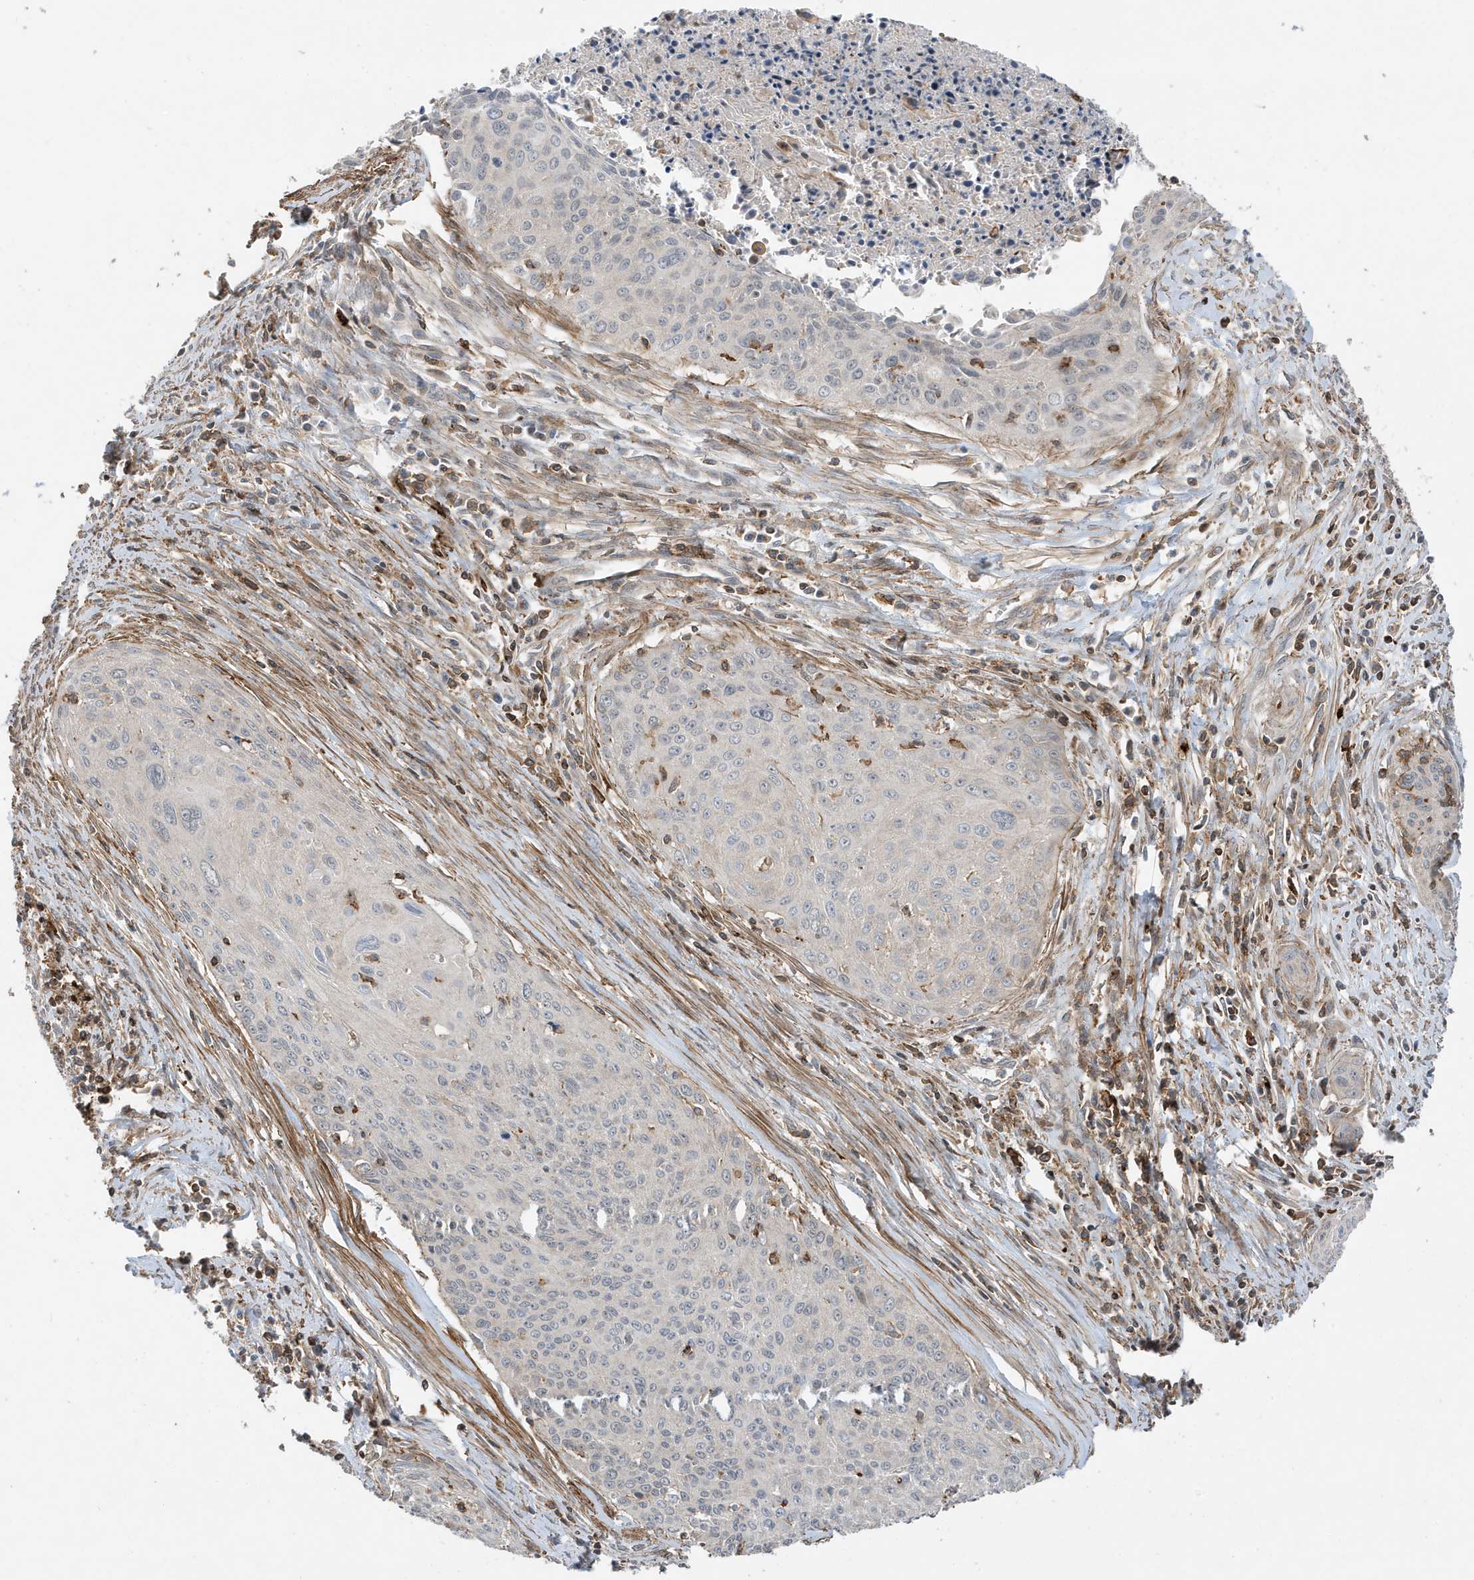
{"staining": {"intensity": "negative", "quantity": "none", "location": "none"}, "tissue": "cervical cancer", "cell_type": "Tumor cells", "image_type": "cancer", "snomed": [{"axis": "morphology", "description": "Squamous cell carcinoma, NOS"}, {"axis": "topography", "description": "Cervix"}], "caption": "Tumor cells show no significant staining in squamous cell carcinoma (cervical).", "gene": "TATDN3", "patient": {"sex": "female", "age": 55}}